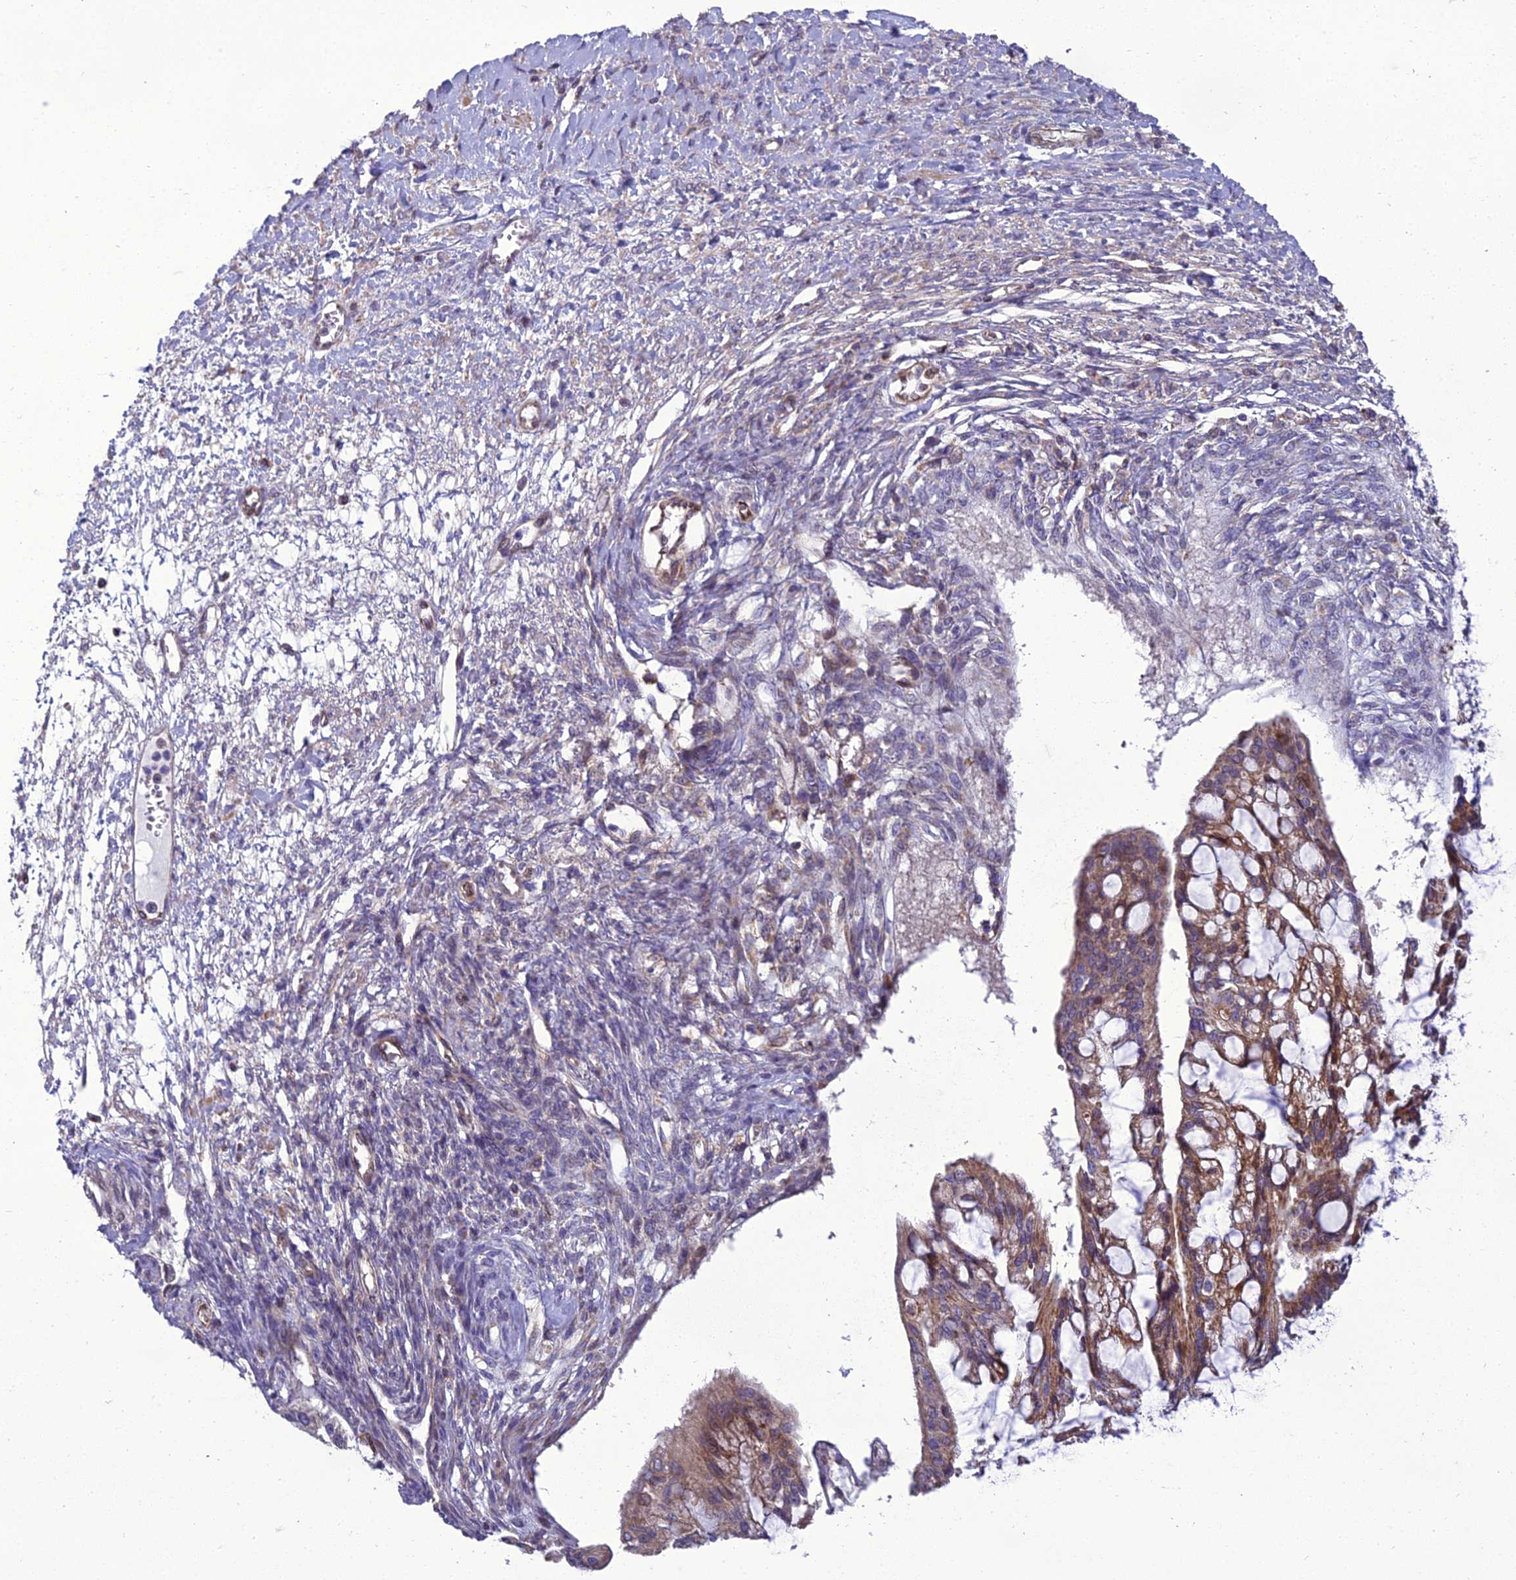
{"staining": {"intensity": "moderate", "quantity": ">75%", "location": "cytoplasmic/membranous"}, "tissue": "ovarian cancer", "cell_type": "Tumor cells", "image_type": "cancer", "snomed": [{"axis": "morphology", "description": "Cystadenocarcinoma, mucinous, NOS"}, {"axis": "topography", "description": "Ovary"}], "caption": "A micrograph of human ovarian cancer (mucinous cystadenocarcinoma) stained for a protein reveals moderate cytoplasmic/membranous brown staining in tumor cells.", "gene": "GIMAP1", "patient": {"sex": "female", "age": 73}}